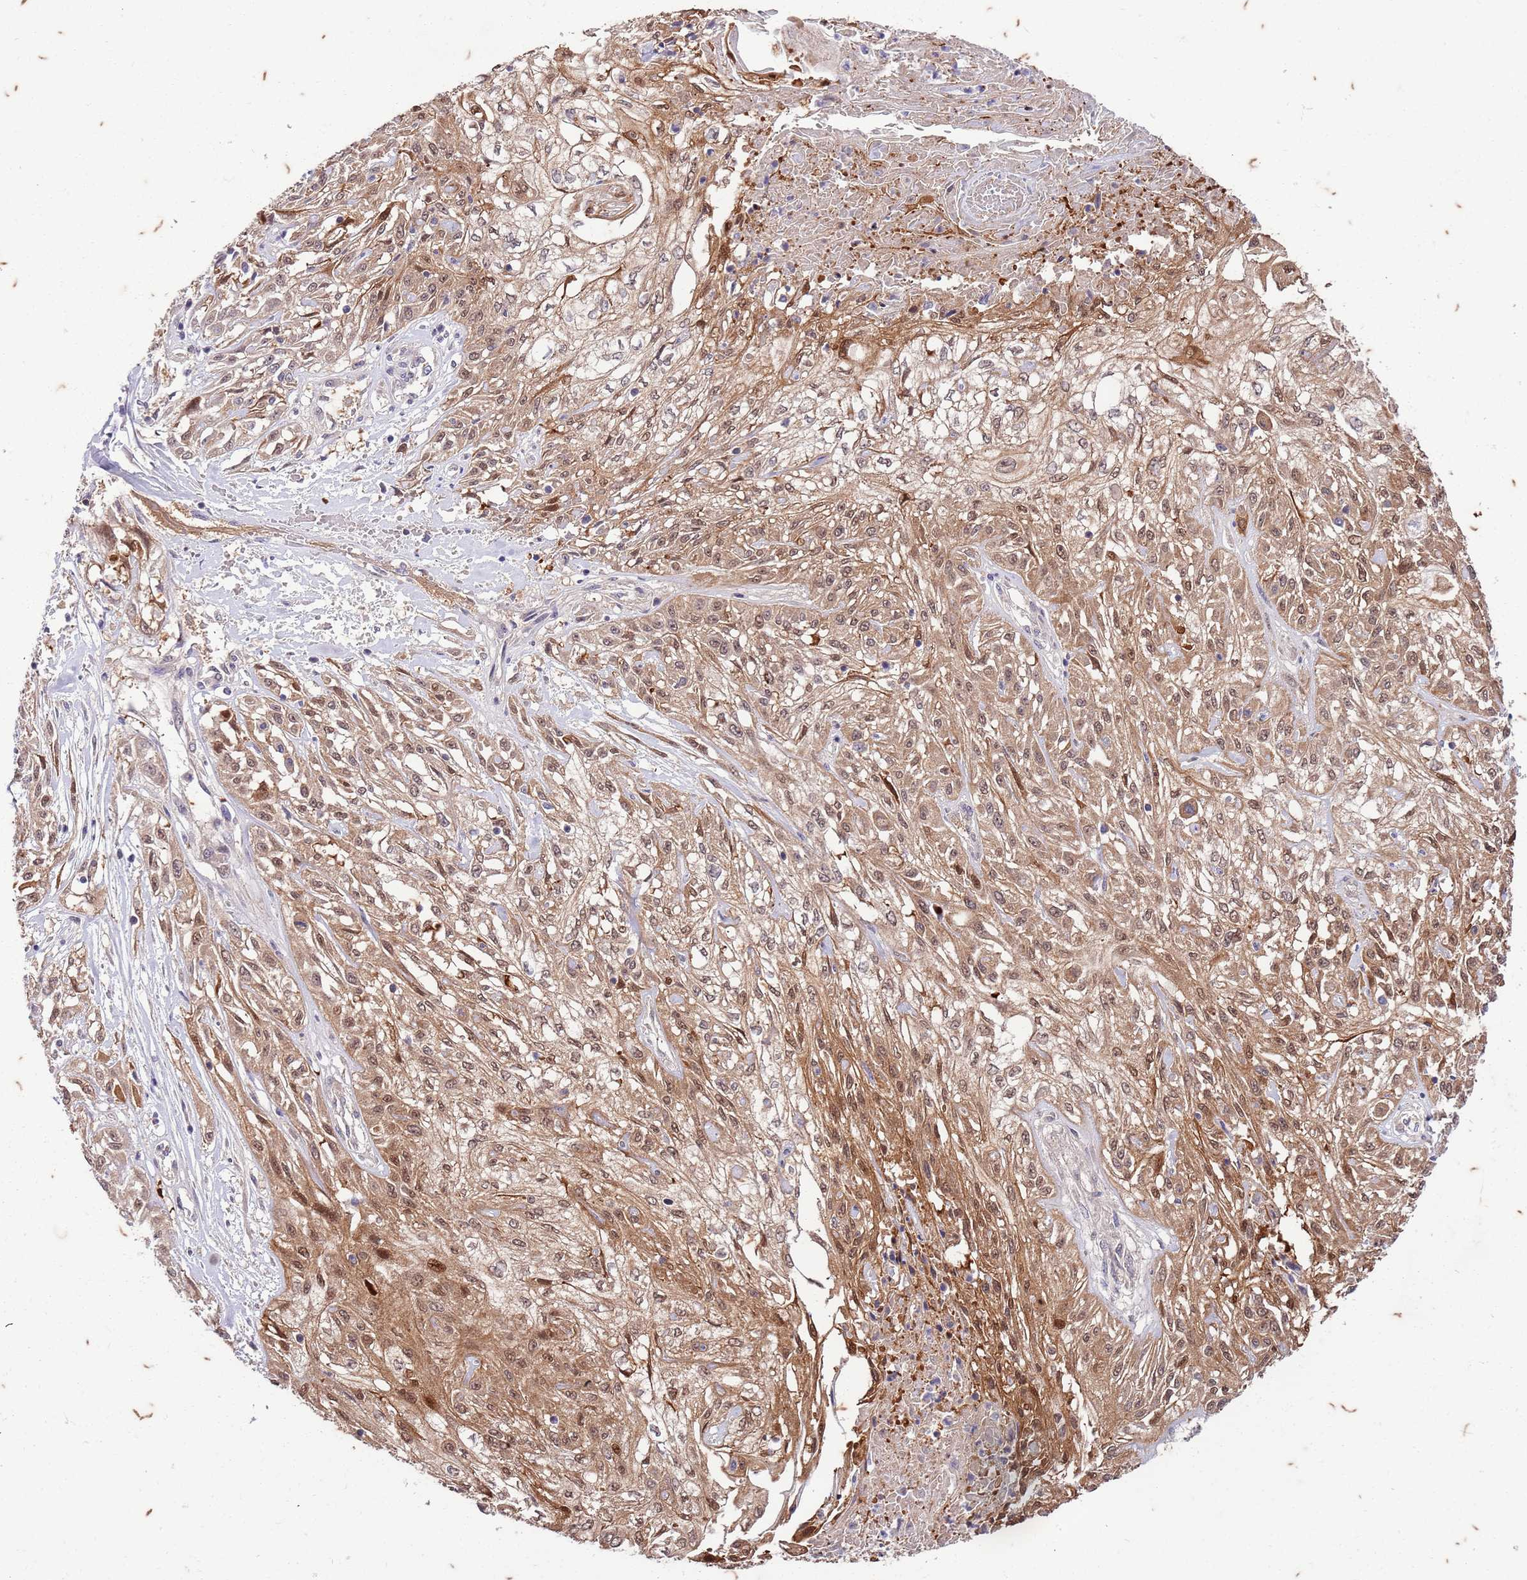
{"staining": {"intensity": "moderate", "quantity": ">75%", "location": "cytoplasmic/membranous,nuclear"}, "tissue": "skin cancer", "cell_type": "Tumor cells", "image_type": "cancer", "snomed": [{"axis": "morphology", "description": "Squamous cell carcinoma, NOS"}, {"axis": "morphology", "description": "Squamous cell carcinoma, metastatic, NOS"}, {"axis": "topography", "description": "Skin"}, {"axis": "topography", "description": "Lymph node"}], "caption": "DAB immunohistochemical staining of human skin cancer demonstrates moderate cytoplasmic/membranous and nuclear protein staining in approximately >75% of tumor cells.", "gene": "RAPGEF3", "patient": {"sex": "male", "age": 75}}